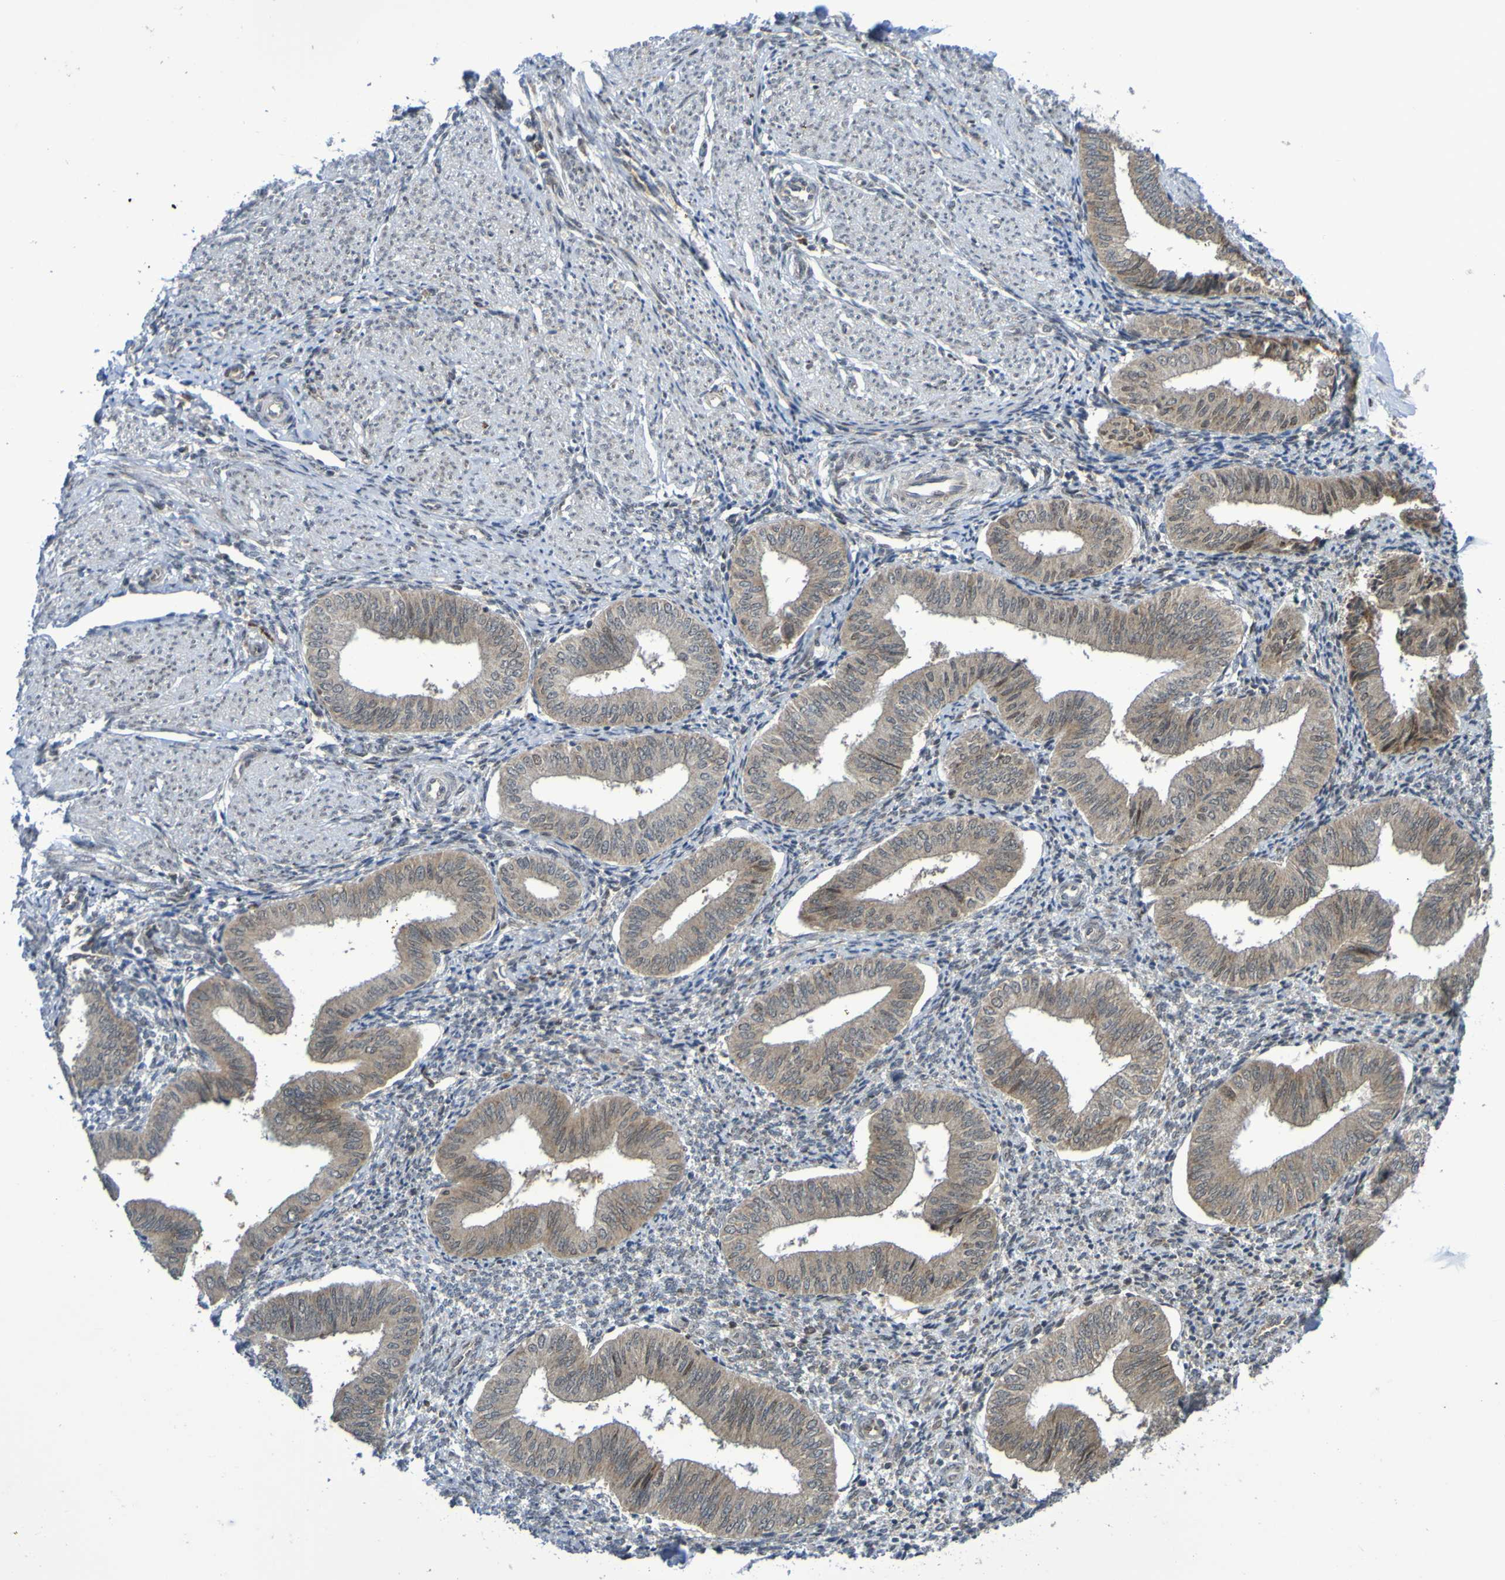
{"staining": {"intensity": "negative", "quantity": "none", "location": "none"}, "tissue": "endometrium", "cell_type": "Cells in endometrial stroma", "image_type": "normal", "snomed": [{"axis": "morphology", "description": "Normal tissue, NOS"}, {"axis": "topography", "description": "Endometrium"}], "caption": "Immunohistochemistry (IHC) image of benign human endometrium stained for a protein (brown), which shows no expression in cells in endometrial stroma.", "gene": "ITLN1", "patient": {"sex": "female", "age": 50}}